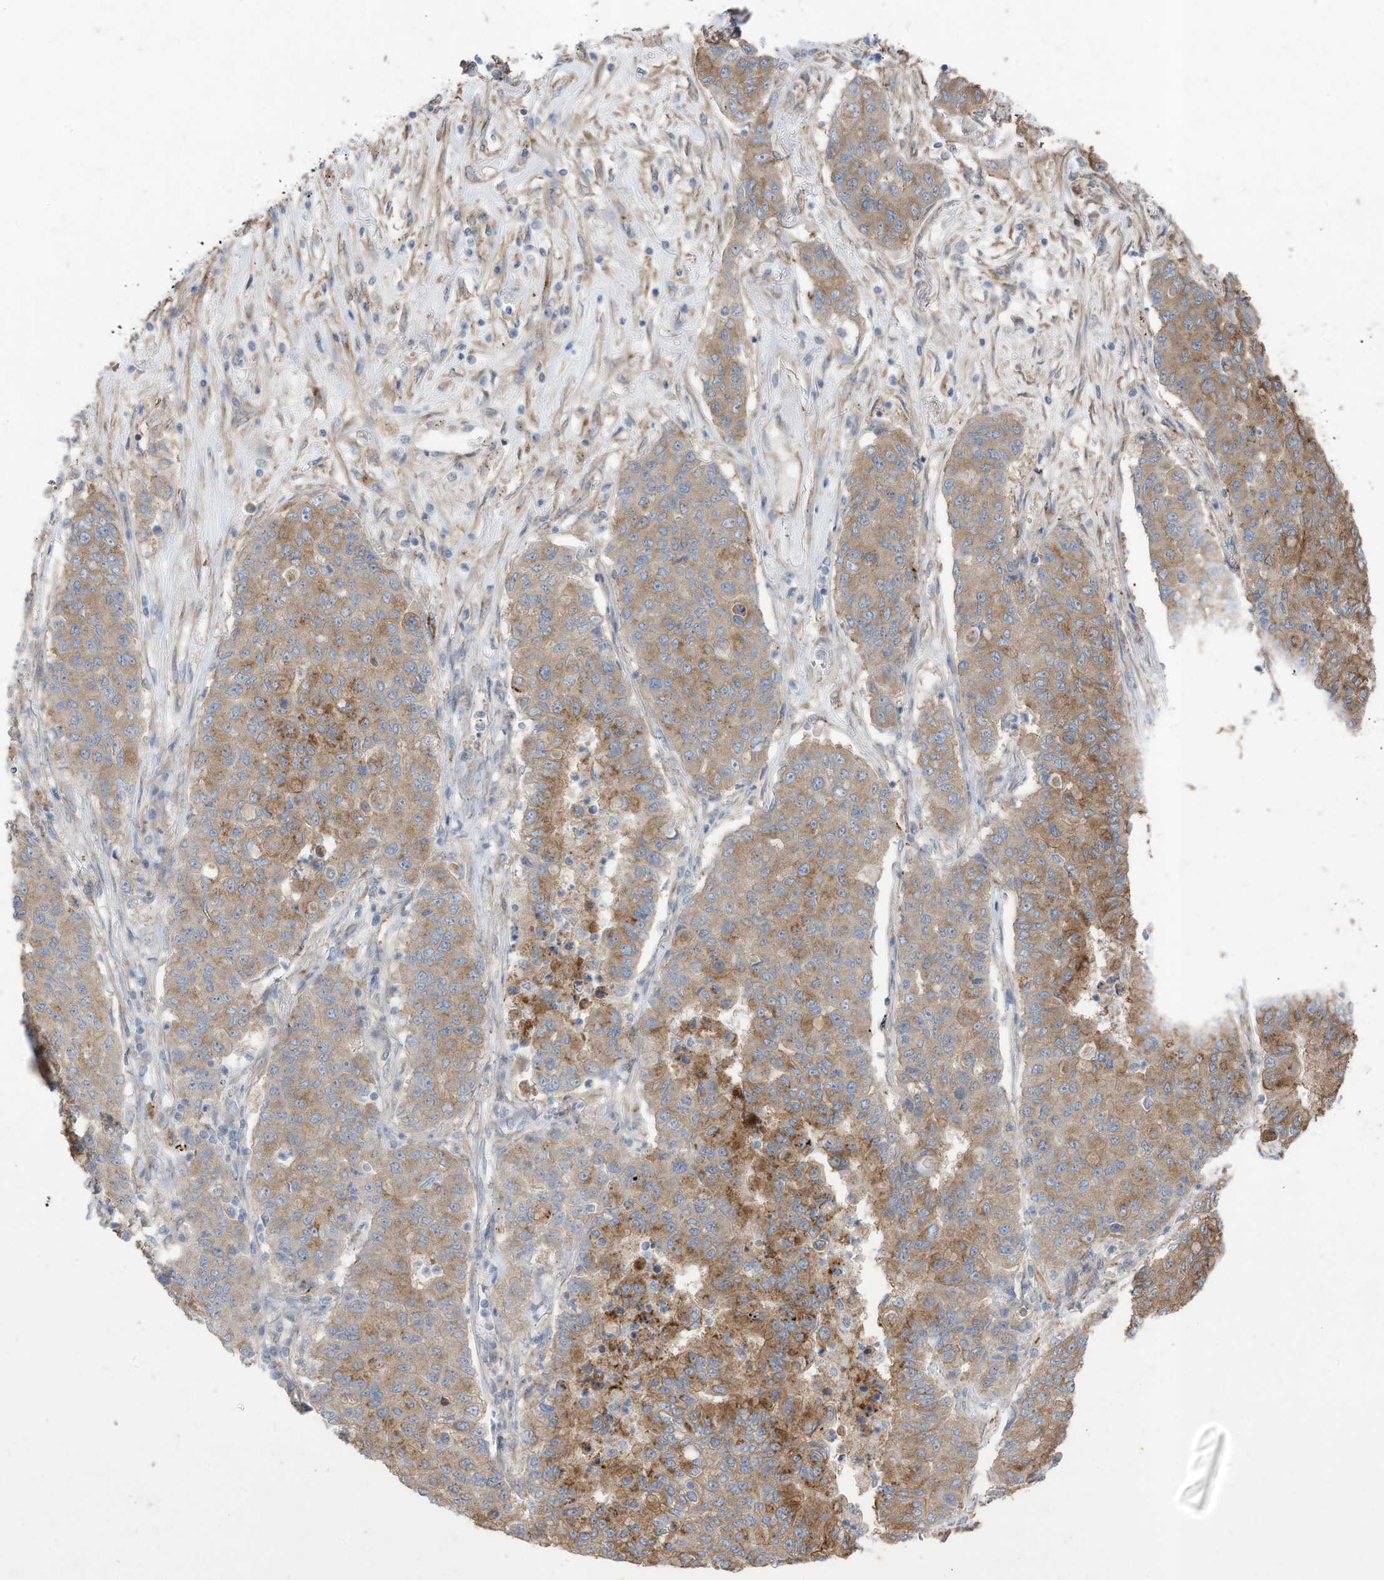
{"staining": {"intensity": "moderate", "quantity": ">75%", "location": "cytoplasmic/membranous"}, "tissue": "lung cancer", "cell_type": "Tumor cells", "image_type": "cancer", "snomed": [{"axis": "morphology", "description": "Squamous cell carcinoma, NOS"}, {"axis": "topography", "description": "Lung"}], "caption": "Lung cancer (squamous cell carcinoma) stained for a protein shows moderate cytoplasmic/membranous positivity in tumor cells.", "gene": "SLC17A7", "patient": {"sex": "male", "age": 74}}